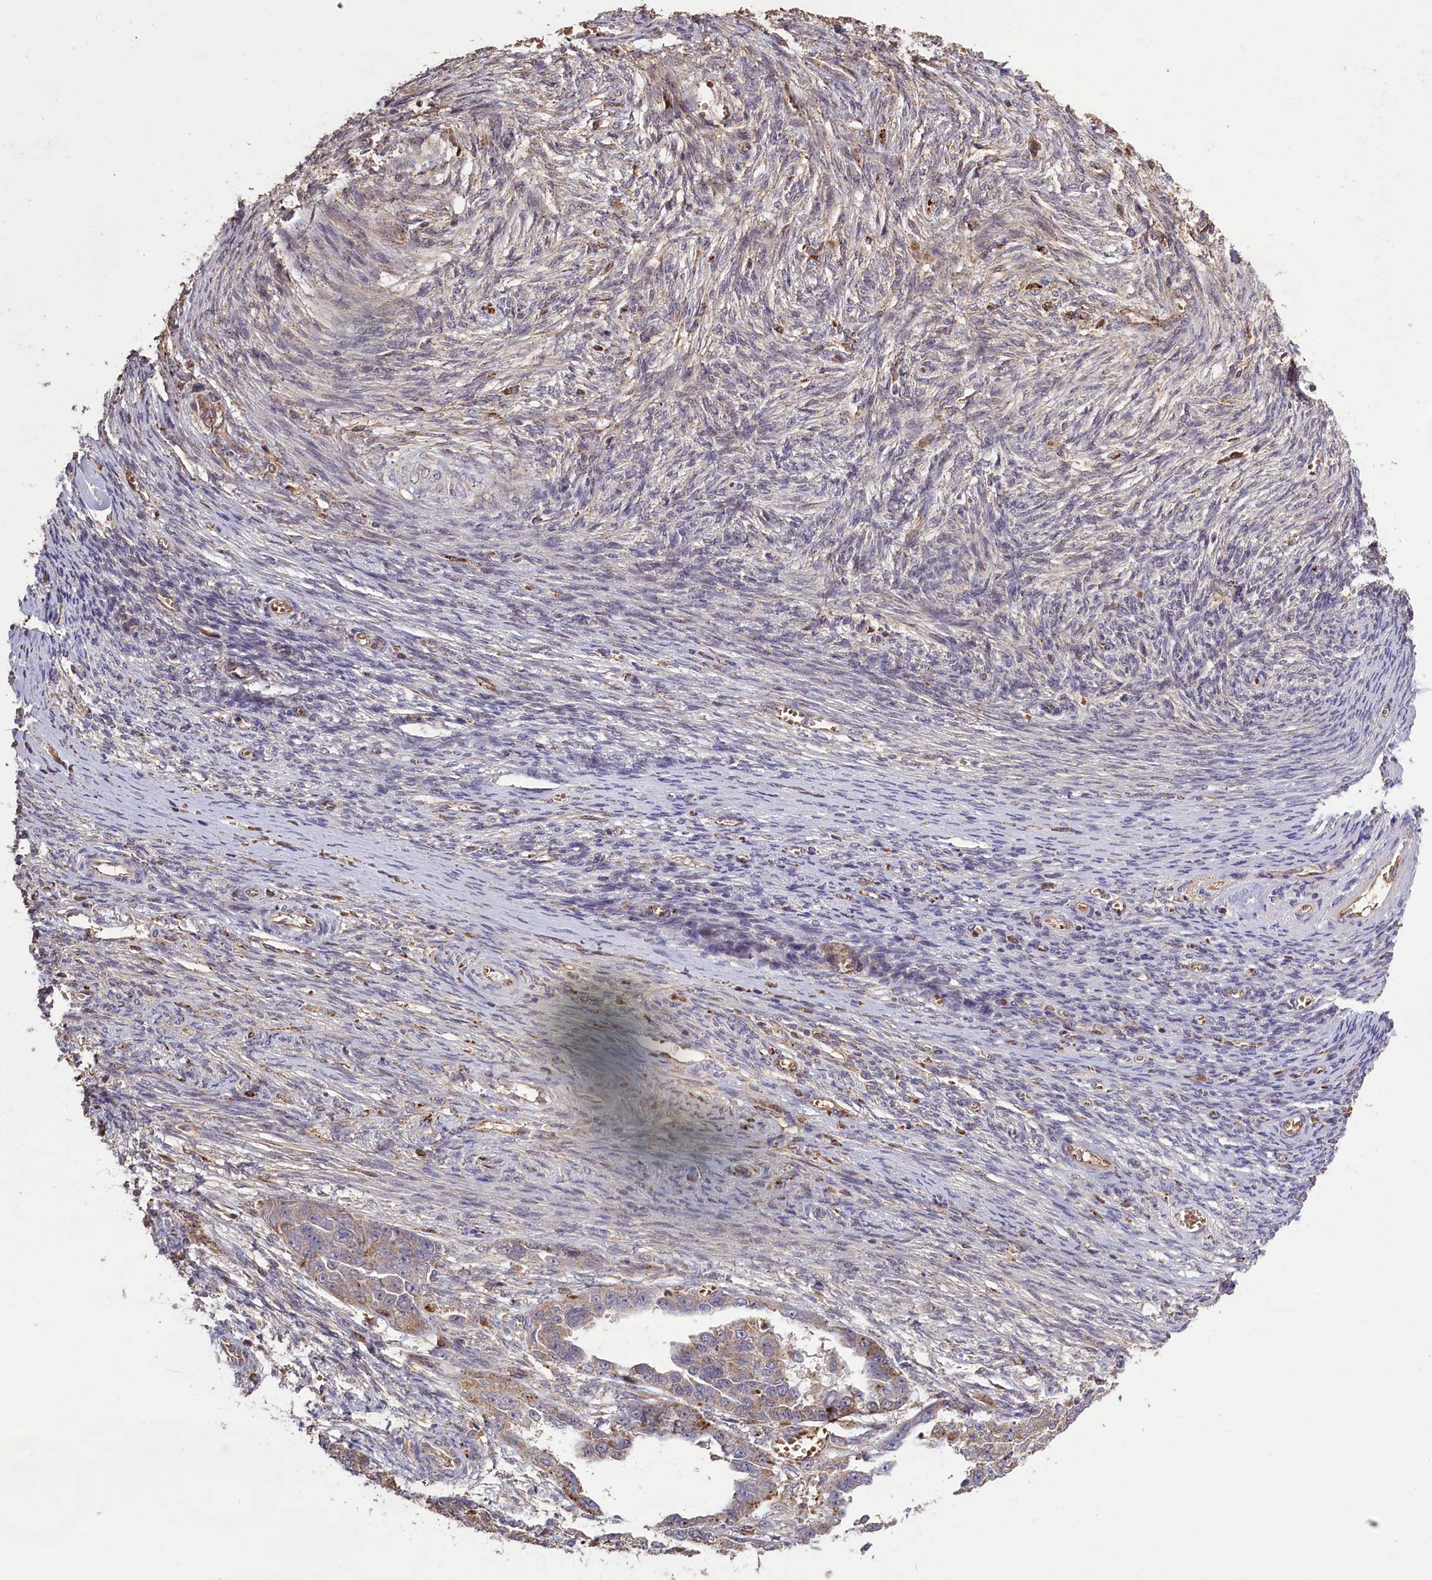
{"staining": {"intensity": "weak", "quantity": "<25%", "location": "cytoplasmic/membranous"}, "tissue": "ovarian cancer", "cell_type": "Tumor cells", "image_type": "cancer", "snomed": [{"axis": "morphology", "description": "Cystadenocarcinoma, serous, NOS"}, {"axis": "topography", "description": "Ovary"}], "caption": "Ovarian cancer (serous cystadenocarcinoma) stained for a protein using immunohistochemistry exhibits no expression tumor cells.", "gene": "CLRN2", "patient": {"sex": "female", "age": 44}}